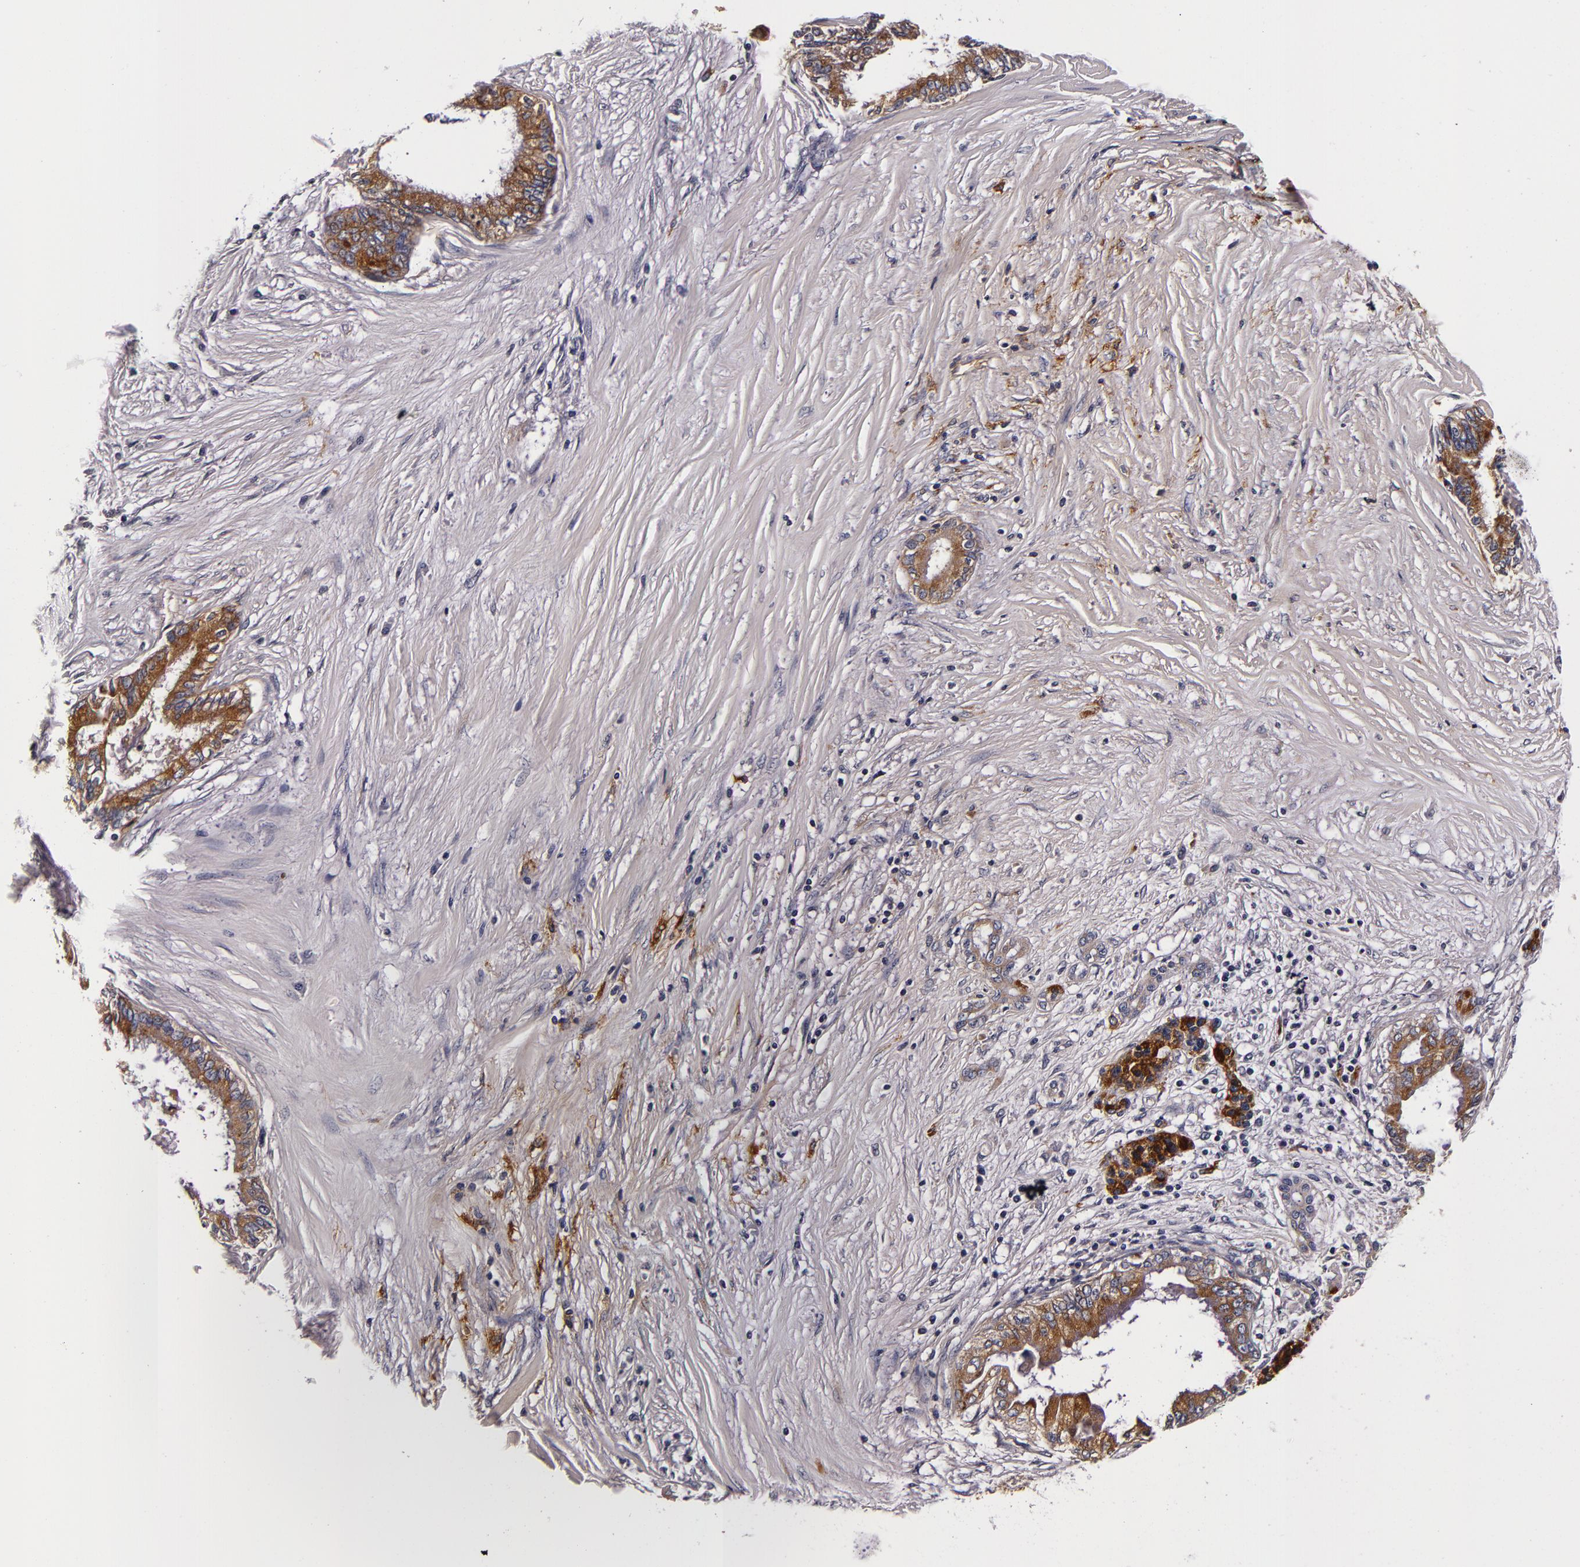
{"staining": {"intensity": "moderate", "quantity": "<25%", "location": "cytoplasmic/membranous"}, "tissue": "pancreatic cancer", "cell_type": "Tumor cells", "image_type": "cancer", "snomed": [{"axis": "morphology", "description": "Adenocarcinoma, NOS"}, {"axis": "topography", "description": "Pancreas"}], "caption": "Approximately <25% of tumor cells in pancreatic cancer (adenocarcinoma) display moderate cytoplasmic/membranous protein positivity as visualized by brown immunohistochemical staining.", "gene": "LGALS3BP", "patient": {"sex": "female", "age": 64}}